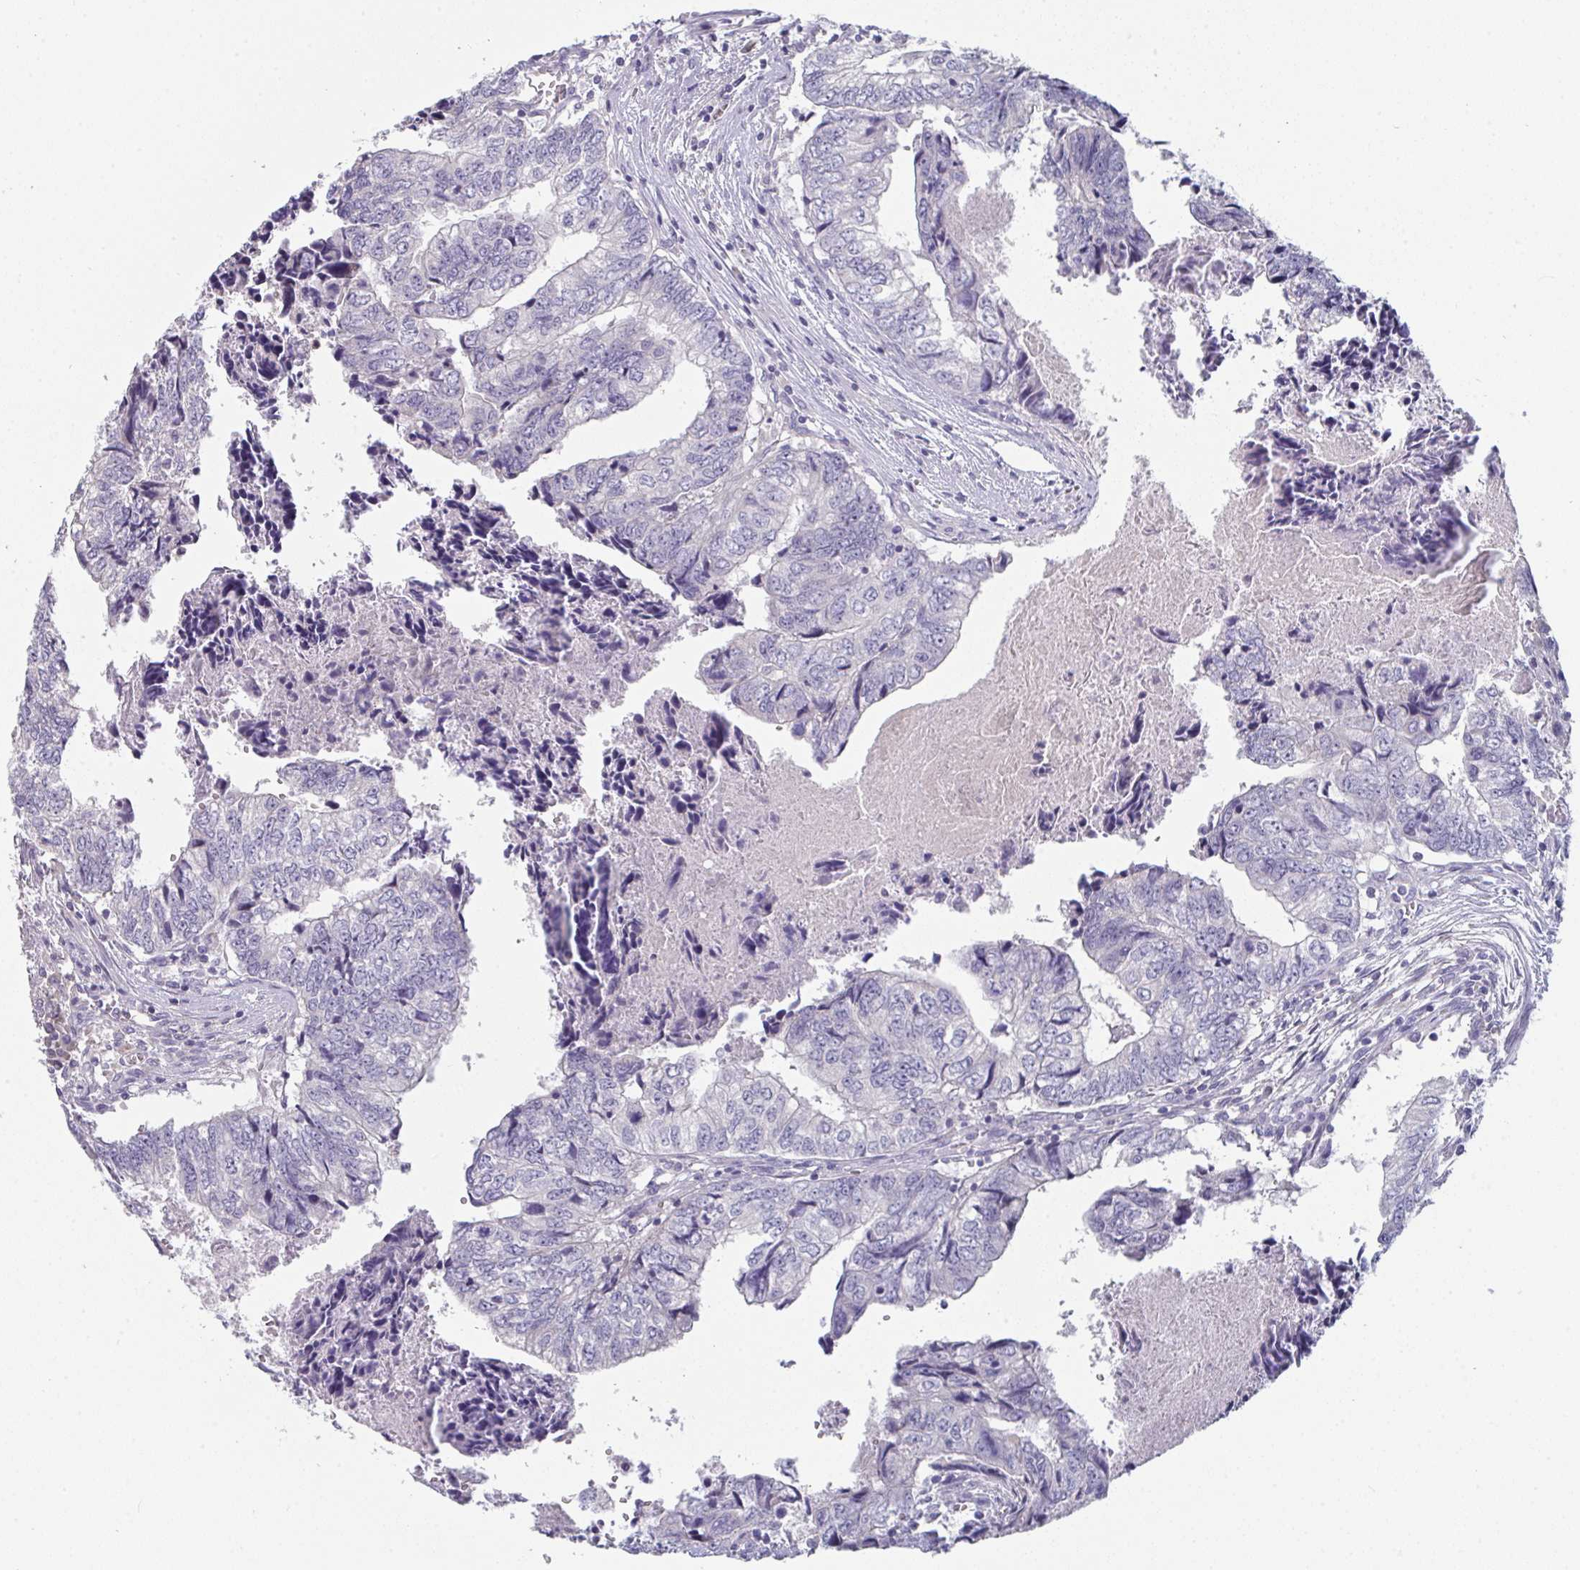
{"staining": {"intensity": "negative", "quantity": "none", "location": "none"}, "tissue": "colorectal cancer", "cell_type": "Tumor cells", "image_type": "cancer", "snomed": [{"axis": "morphology", "description": "Adenocarcinoma, NOS"}, {"axis": "topography", "description": "Colon"}], "caption": "Tumor cells are negative for brown protein staining in colorectal adenocarcinoma. (DAB (3,3'-diaminobenzidine) IHC visualized using brightfield microscopy, high magnification).", "gene": "HGFAC", "patient": {"sex": "male", "age": 86}}